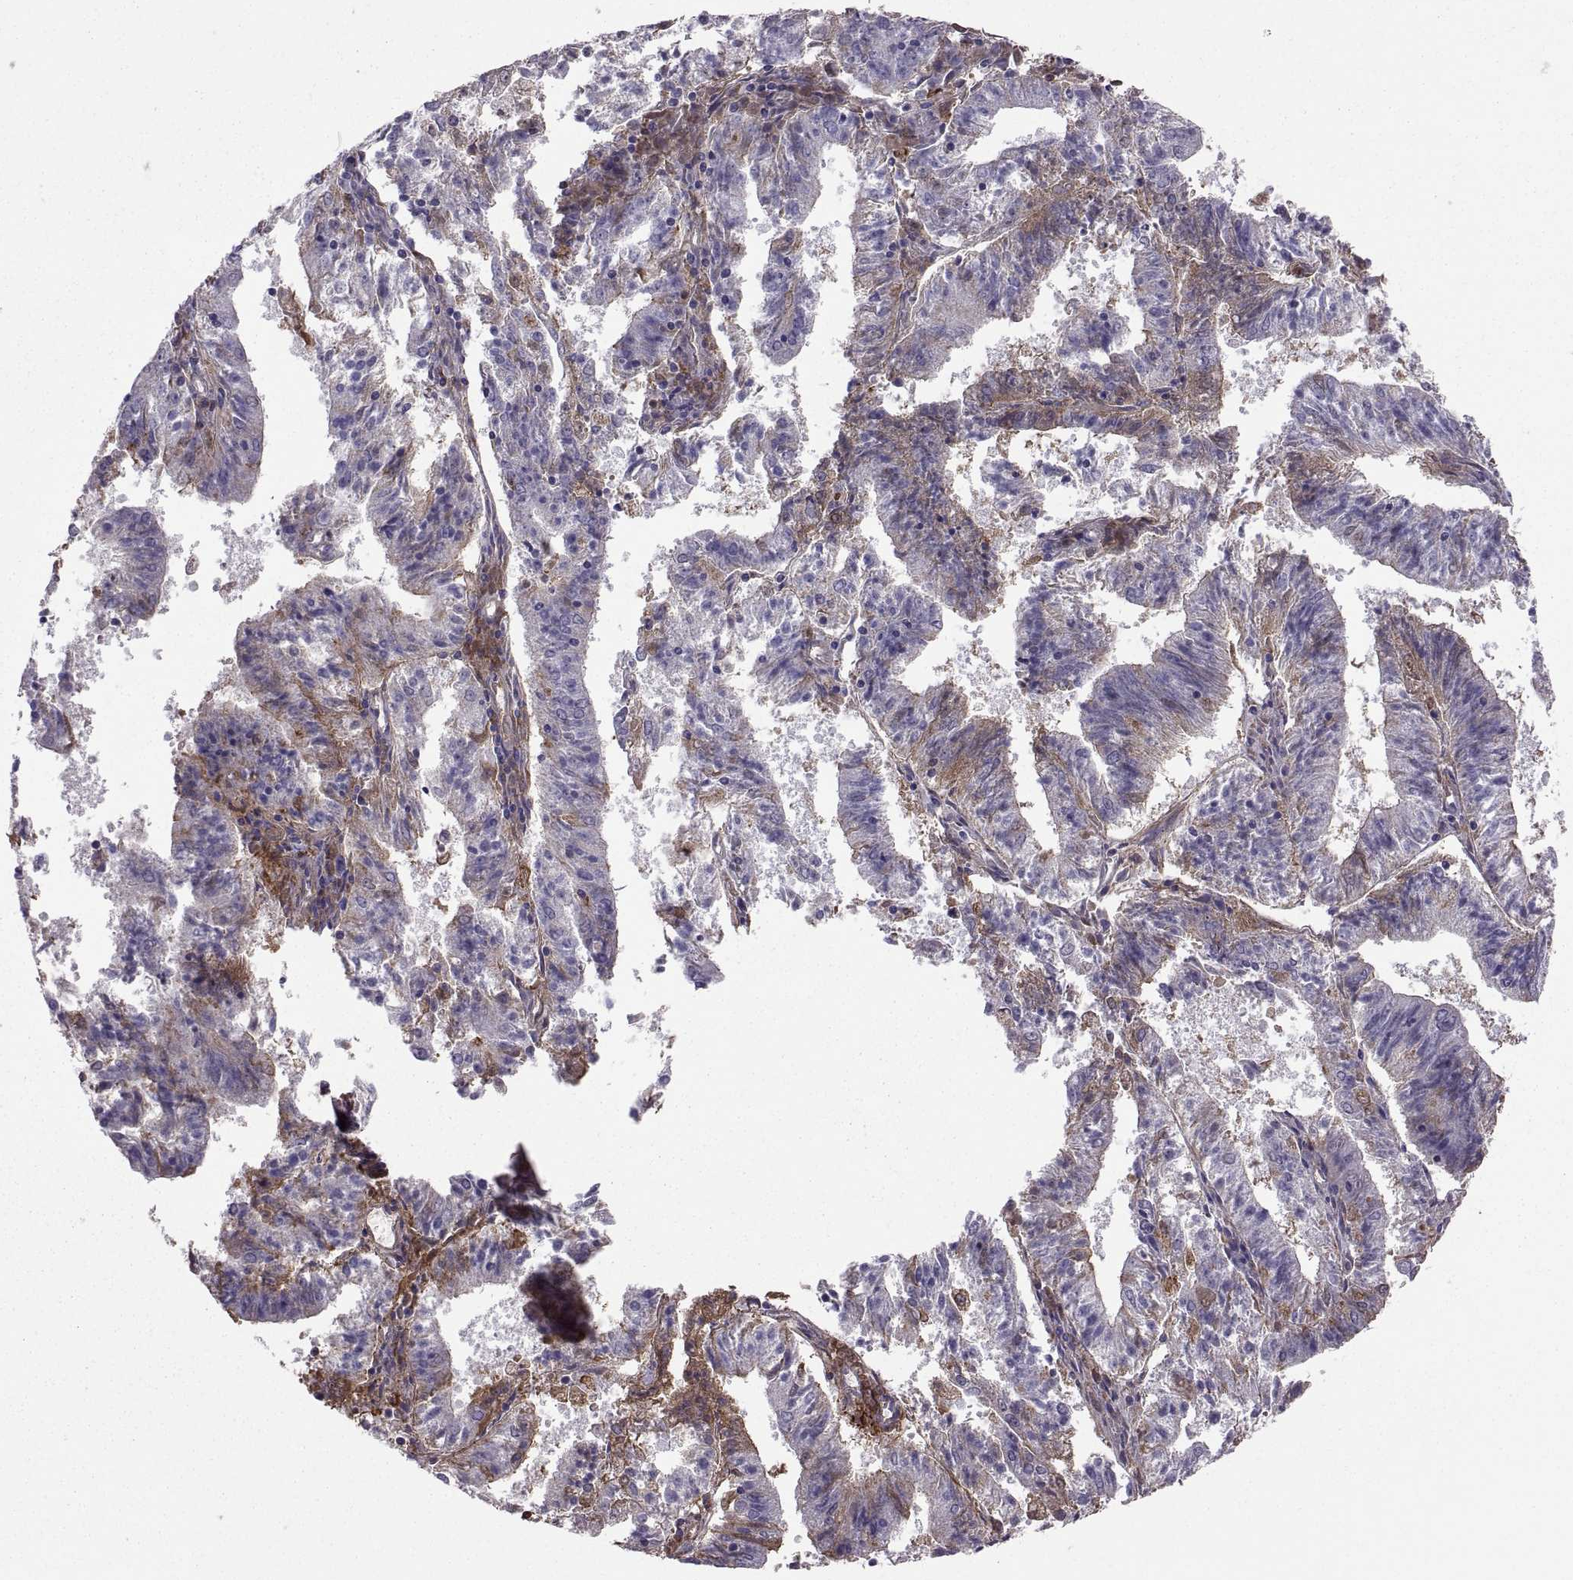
{"staining": {"intensity": "moderate", "quantity": "<25%", "location": "cytoplasmic/membranous"}, "tissue": "endometrial cancer", "cell_type": "Tumor cells", "image_type": "cancer", "snomed": [{"axis": "morphology", "description": "Adenocarcinoma, NOS"}, {"axis": "topography", "description": "Endometrium"}], "caption": "Moderate cytoplasmic/membranous protein positivity is appreciated in about <25% of tumor cells in endometrial cancer (adenocarcinoma).", "gene": "EMILIN2", "patient": {"sex": "female", "age": 82}}